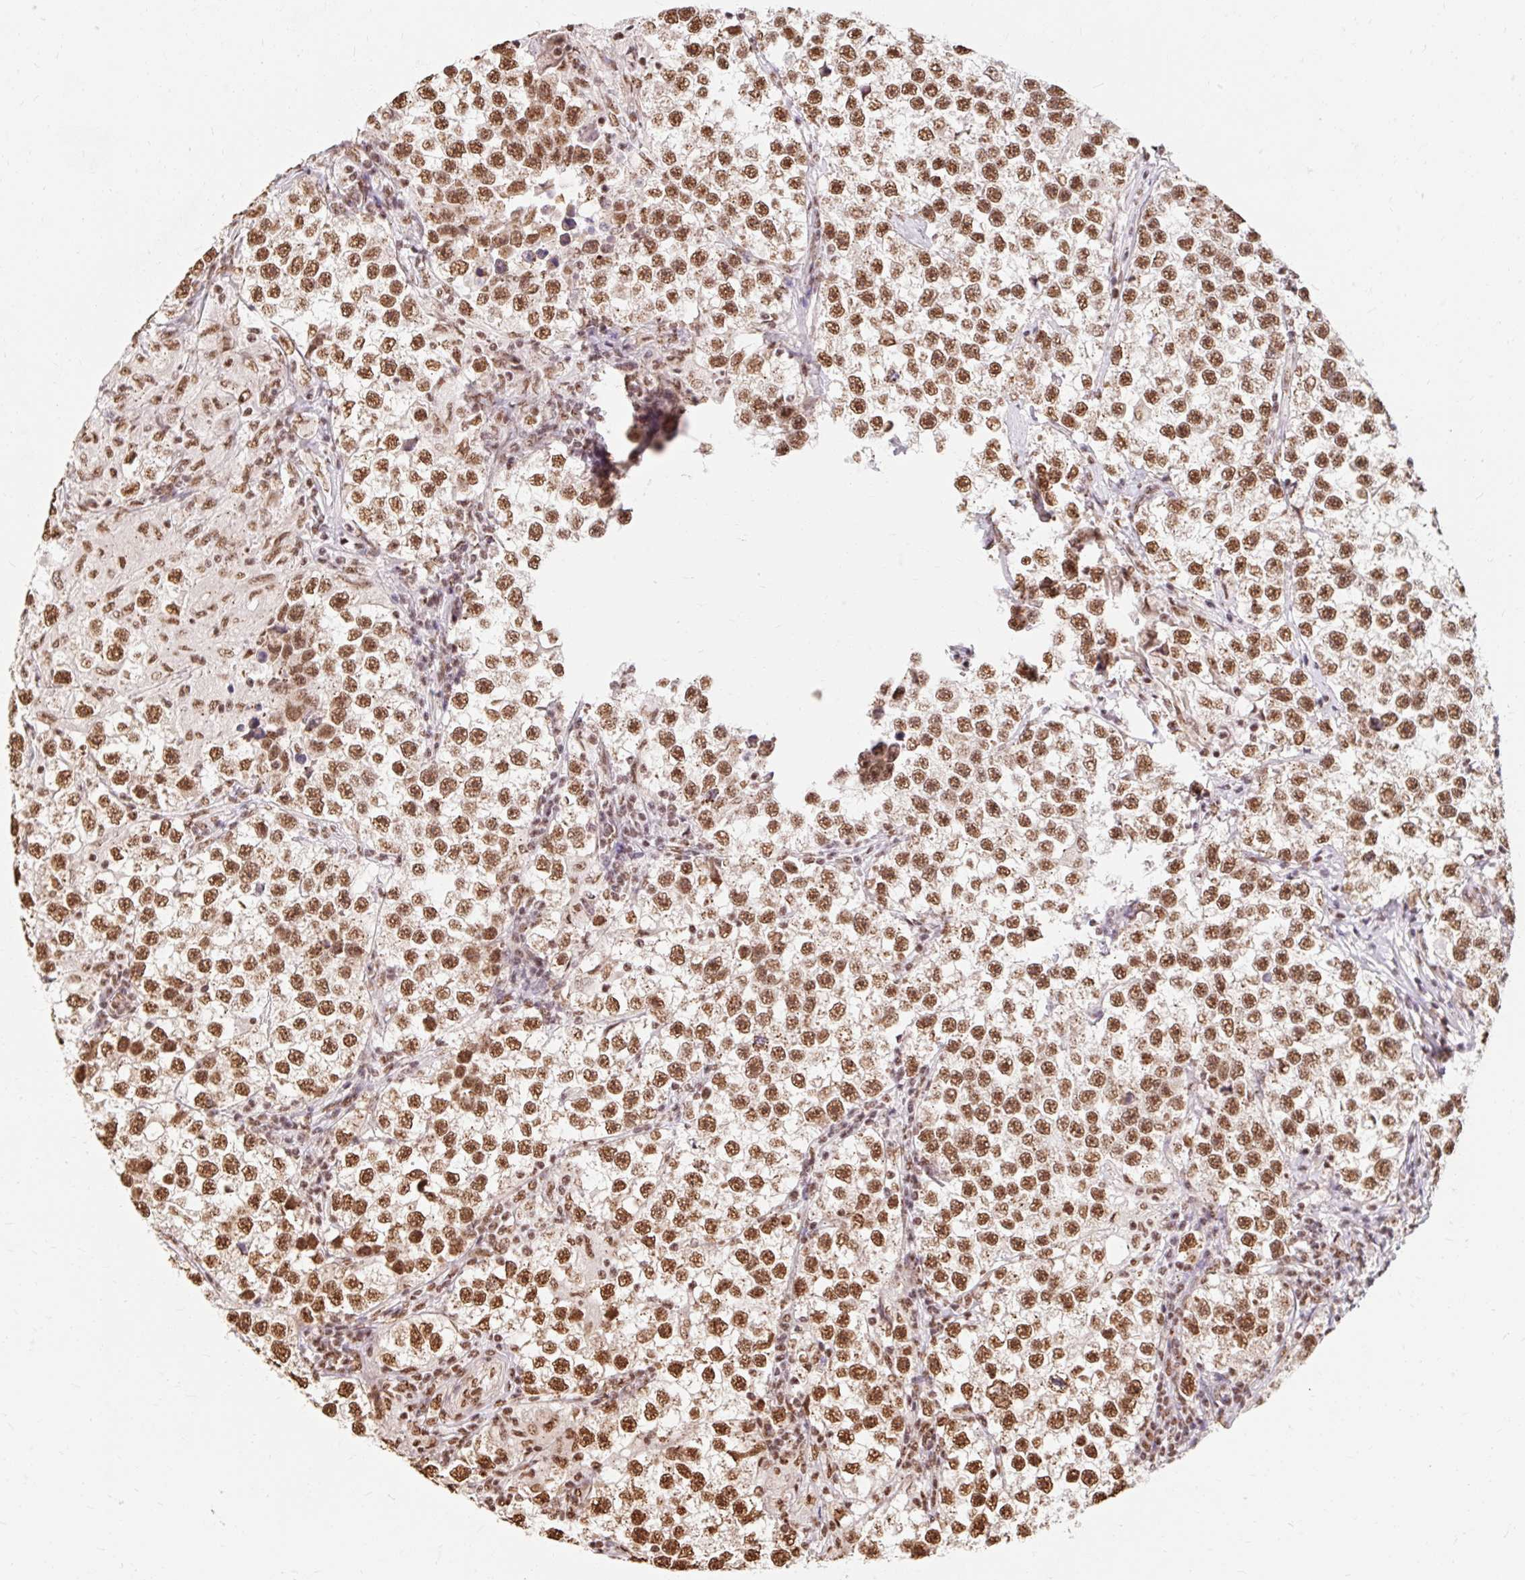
{"staining": {"intensity": "moderate", "quantity": ">75%", "location": "nuclear"}, "tissue": "testis cancer", "cell_type": "Tumor cells", "image_type": "cancer", "snomed": [{"axis": "morphology", "description": "Seminoma, NOS"}, {"axis": "topography", "description": "Testis"}], "caption": "High-power microscopy captured an immunohistochemistry photomicrograph of testis cancer, revealing moderate nuclear positivity in about >75% of tumor cells.", "gene": "BICRA", "patient": {"sex": "male", "age": 46}}